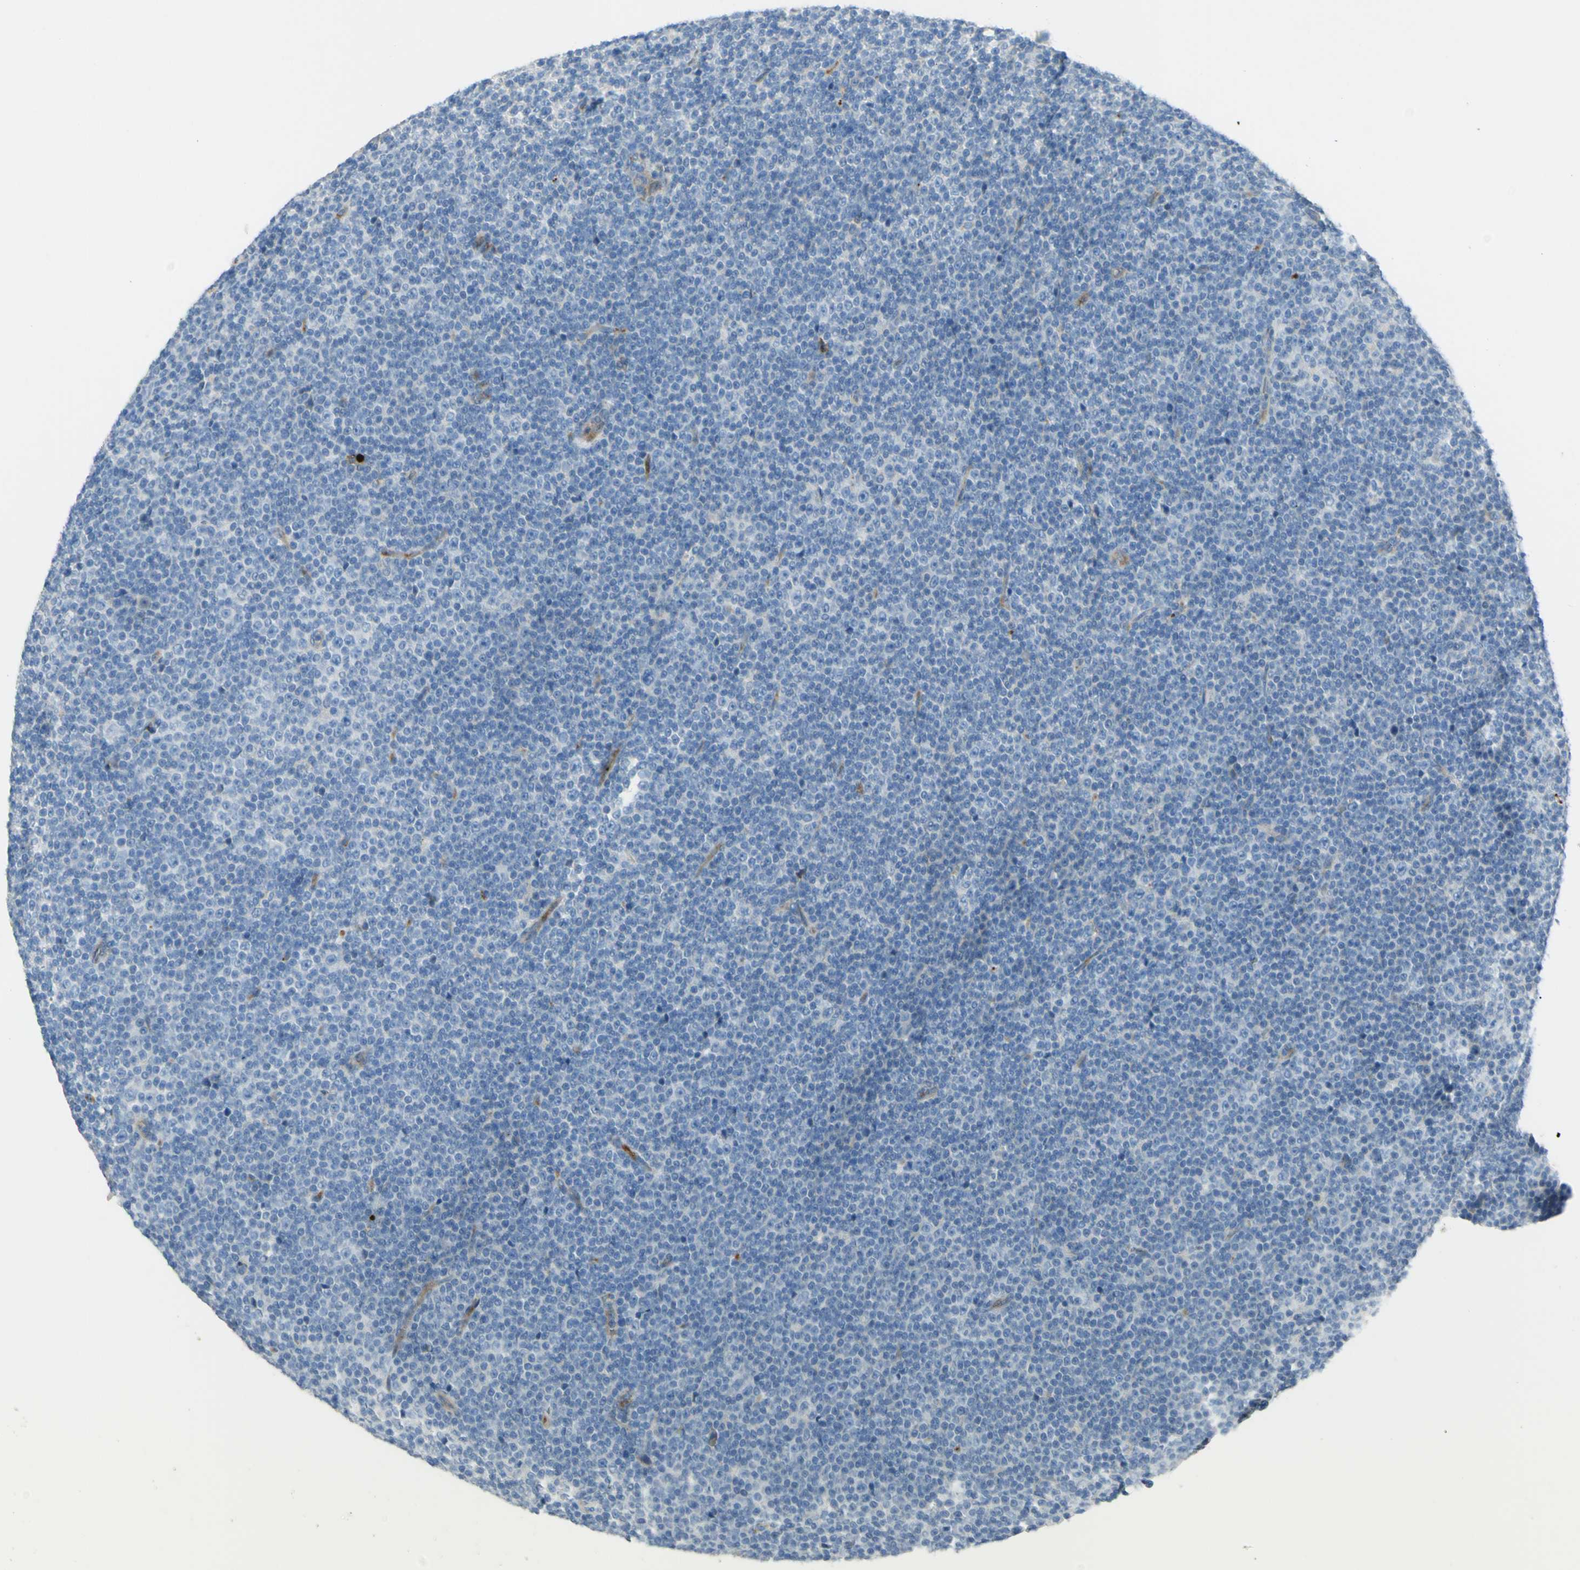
{"staining": {"intensity": "negative", "quantity": "none", "location": "none"}, "tissue": "lymphoma", "cell_type": "Tumor cells", "image_type": "cancer", "snomed": [{"axis": "morphology", "description": "Malignant lymphoma, non-Hodgkin's type, Low grade"}, {"axis": "topography", "description": "Lymph node"}], "caption": "High magnification brightfield microscopy of lymphoma stained with DAB (brown) and counterstained with hematoxylin (blue): tumor cells show no significant positivity.", "gene": "GAN", "patient": {"sex": "female", "age": 67}}